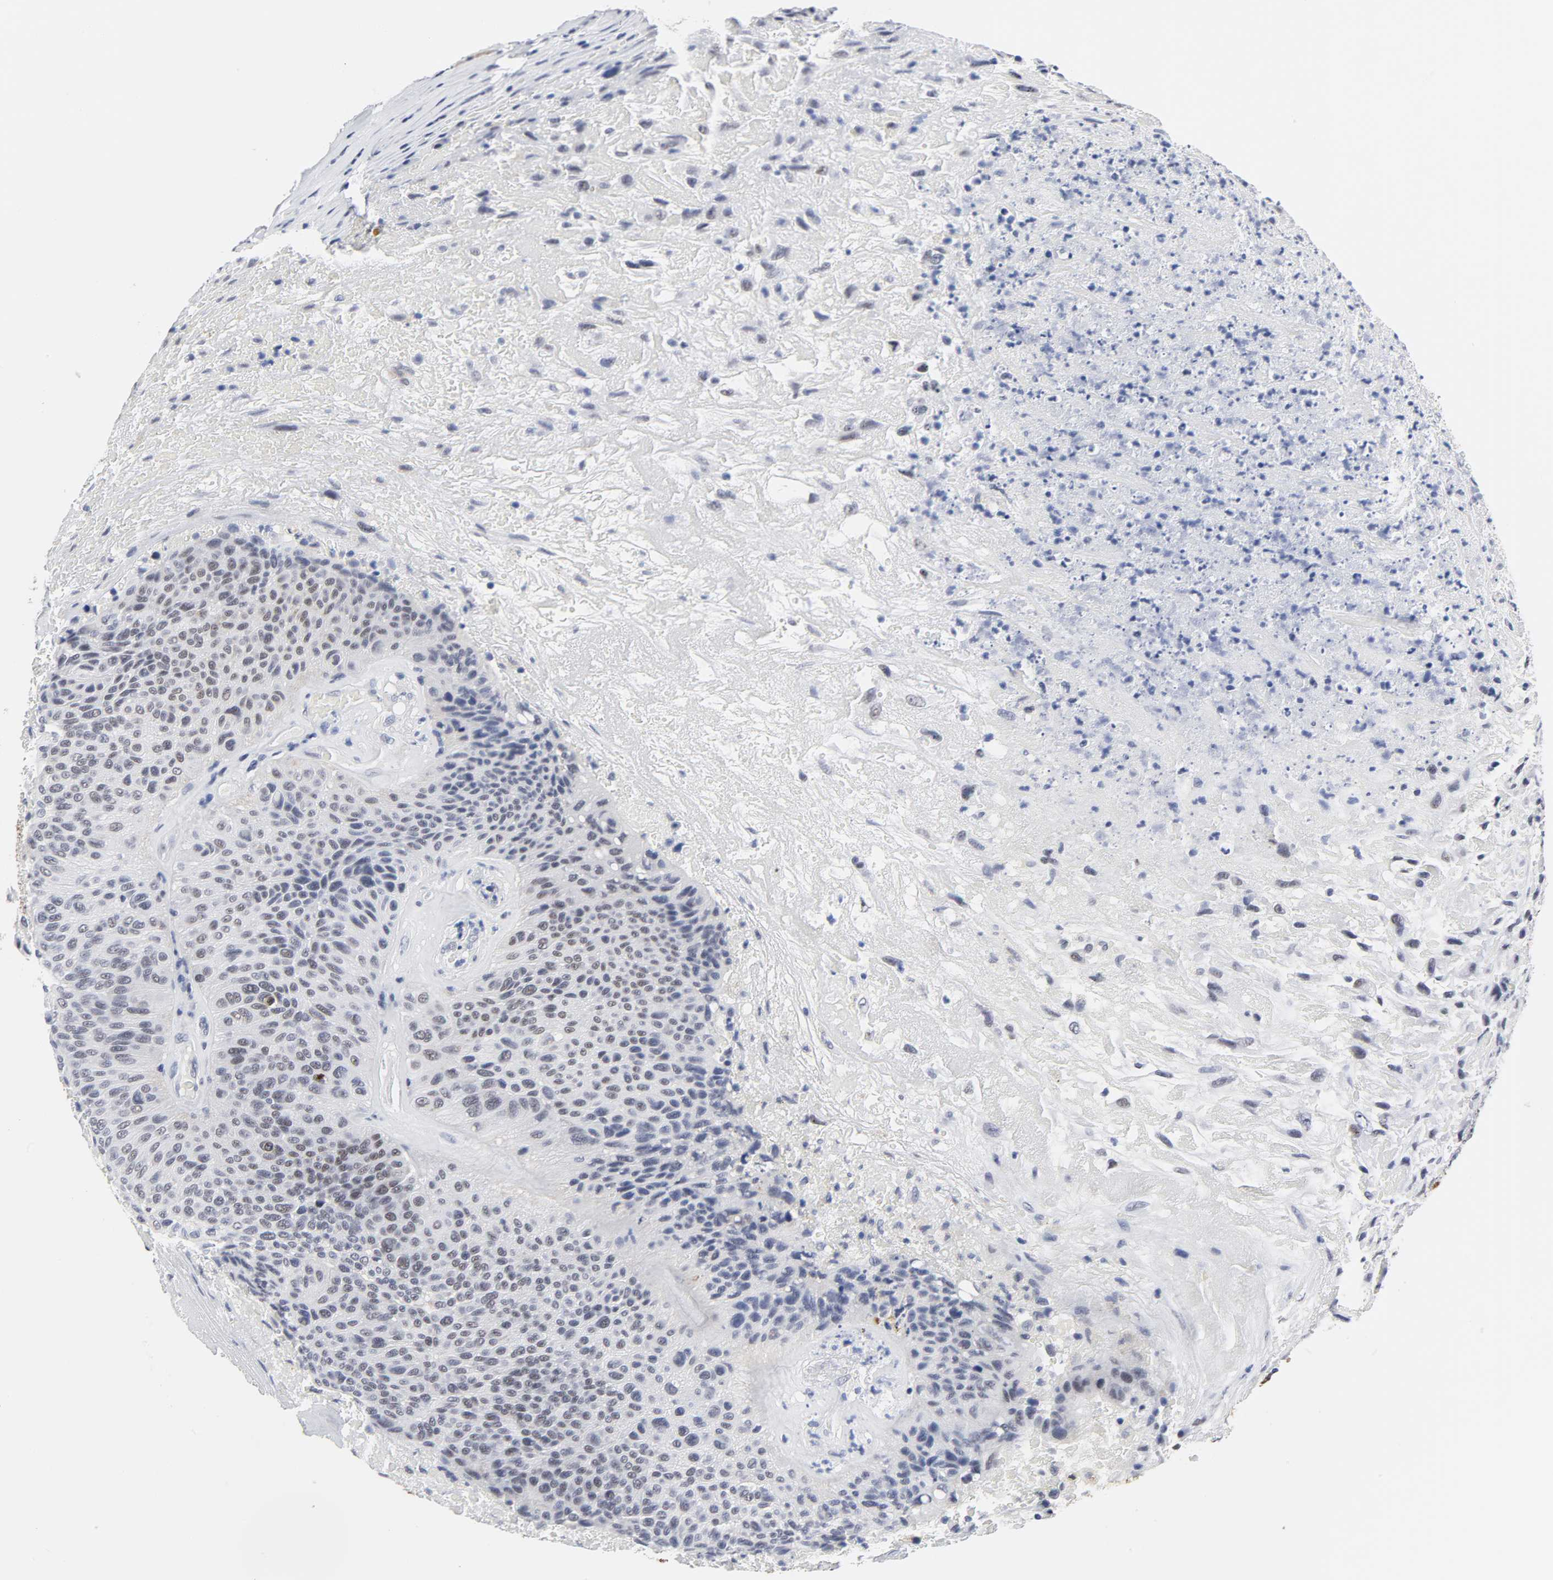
{"staining": {"intensity": "weak", "quantity": "25%-75%", "location": "nuclear"}, "tissue": "urothelial cancer", "cell_type": "Tumor cells", "image_type": "cancer", "snomed": [{"axis": "morphology", "description": "Urothelial carcinoma, High grade"}, {"axis": "topography", "description": "Urinary bladder"}], "caption": "Tumor cells demonstrate low levels of weak nuclear expression in approximately 25%-75% of cells in human urothelial cancer.", "gene": "GRHL2", "patient": {"sex": "male", "age": 66}}